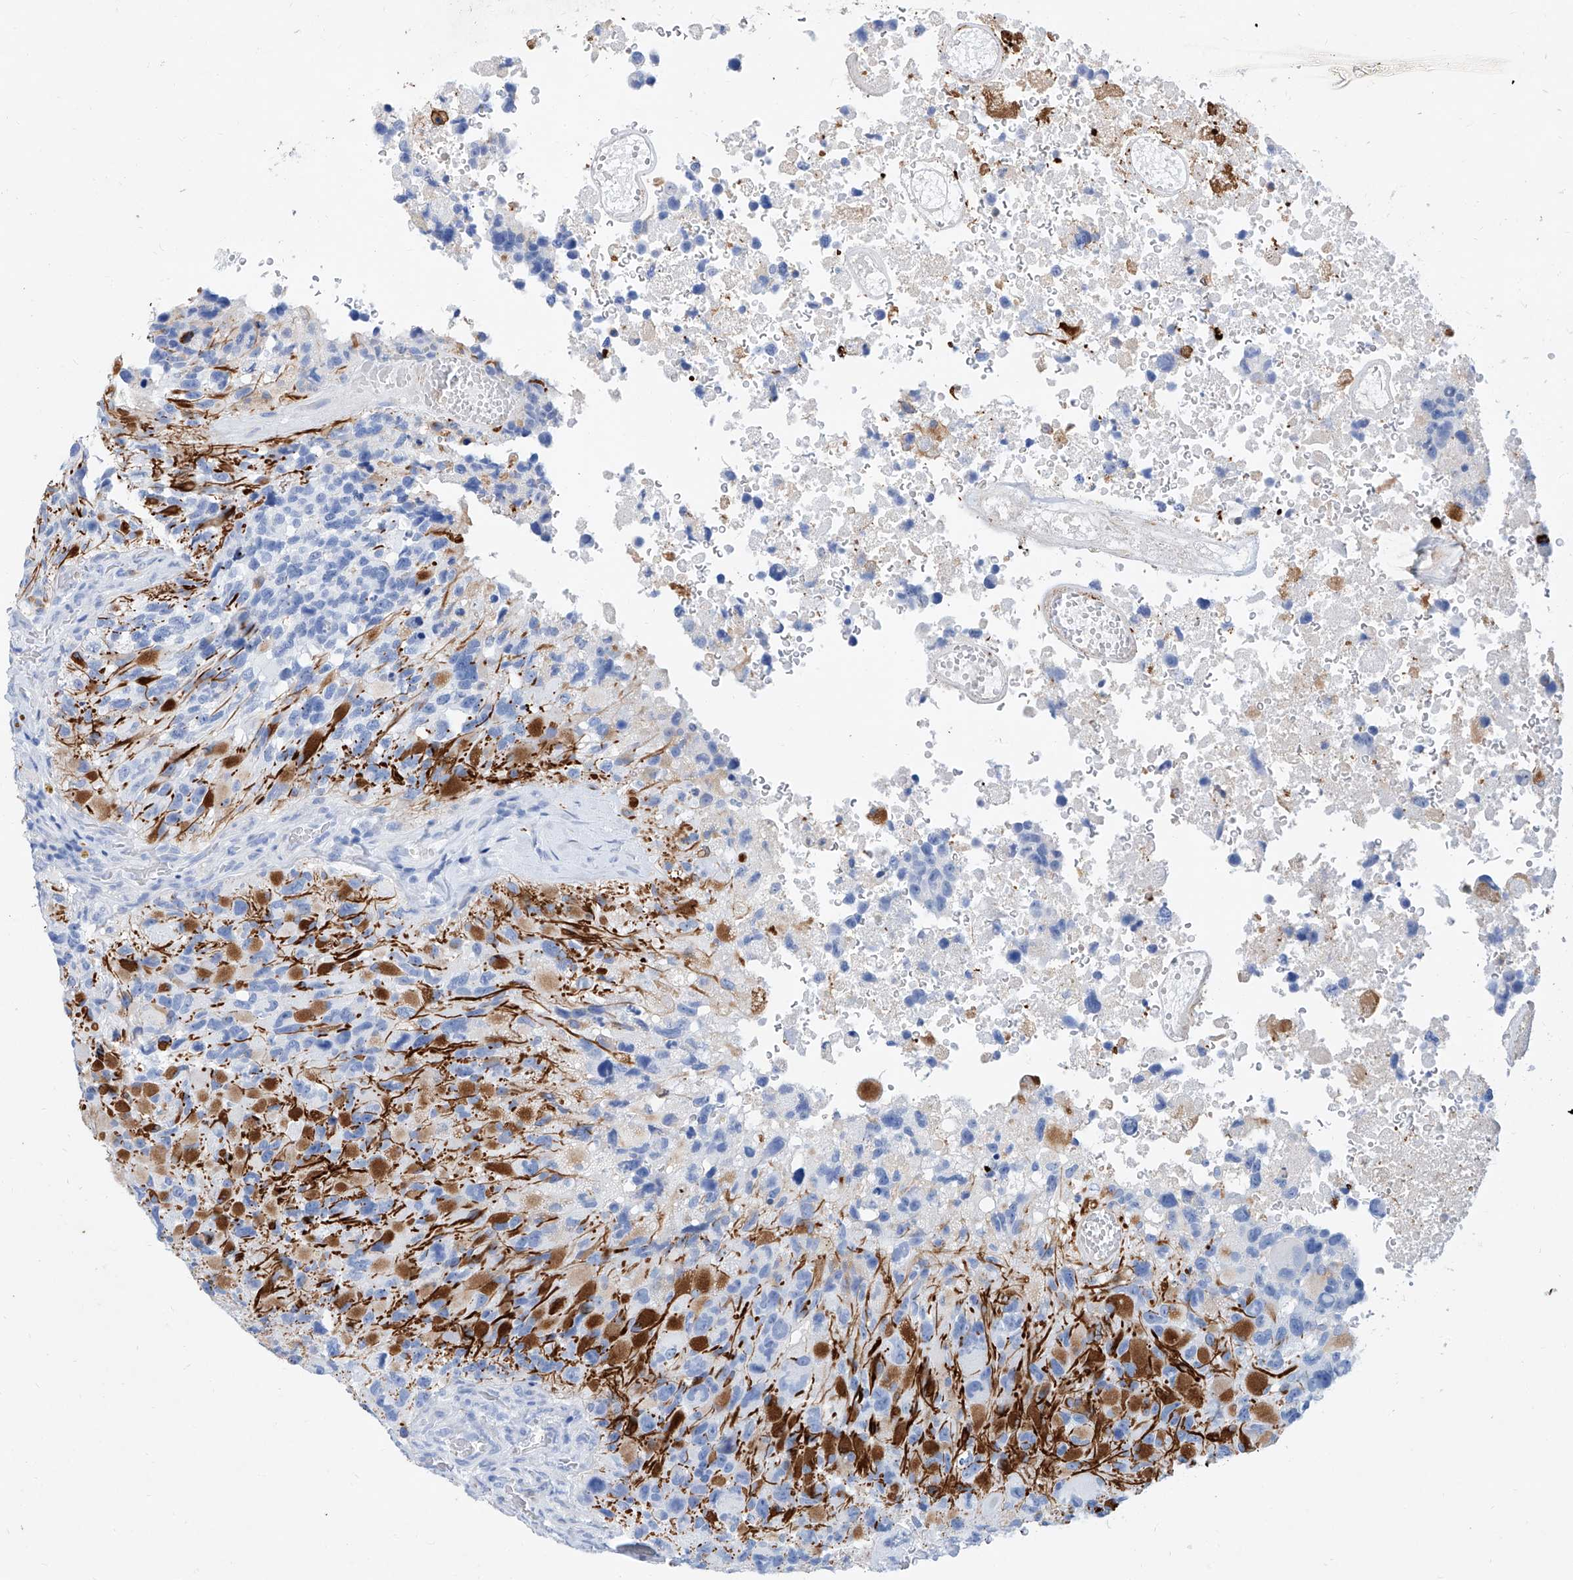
{"staining": {"intensity": "negative", "quantity": "none", "location": "none"}, "tissue": "glioma", "cell_type": "Tumor cells", "image_type": "cancer", "snomed": [{"axis": "morphology", "description": "Glioma, malignant, High grade"}, {"axis": "topography", "description": "Brain"}], "caption": "The immunohistochemistry micrograph has no significant positivity in tumor cells of glioma tissue.", "gene": "SLC25A29", "patient": {"sex": "male", "age": 69}}